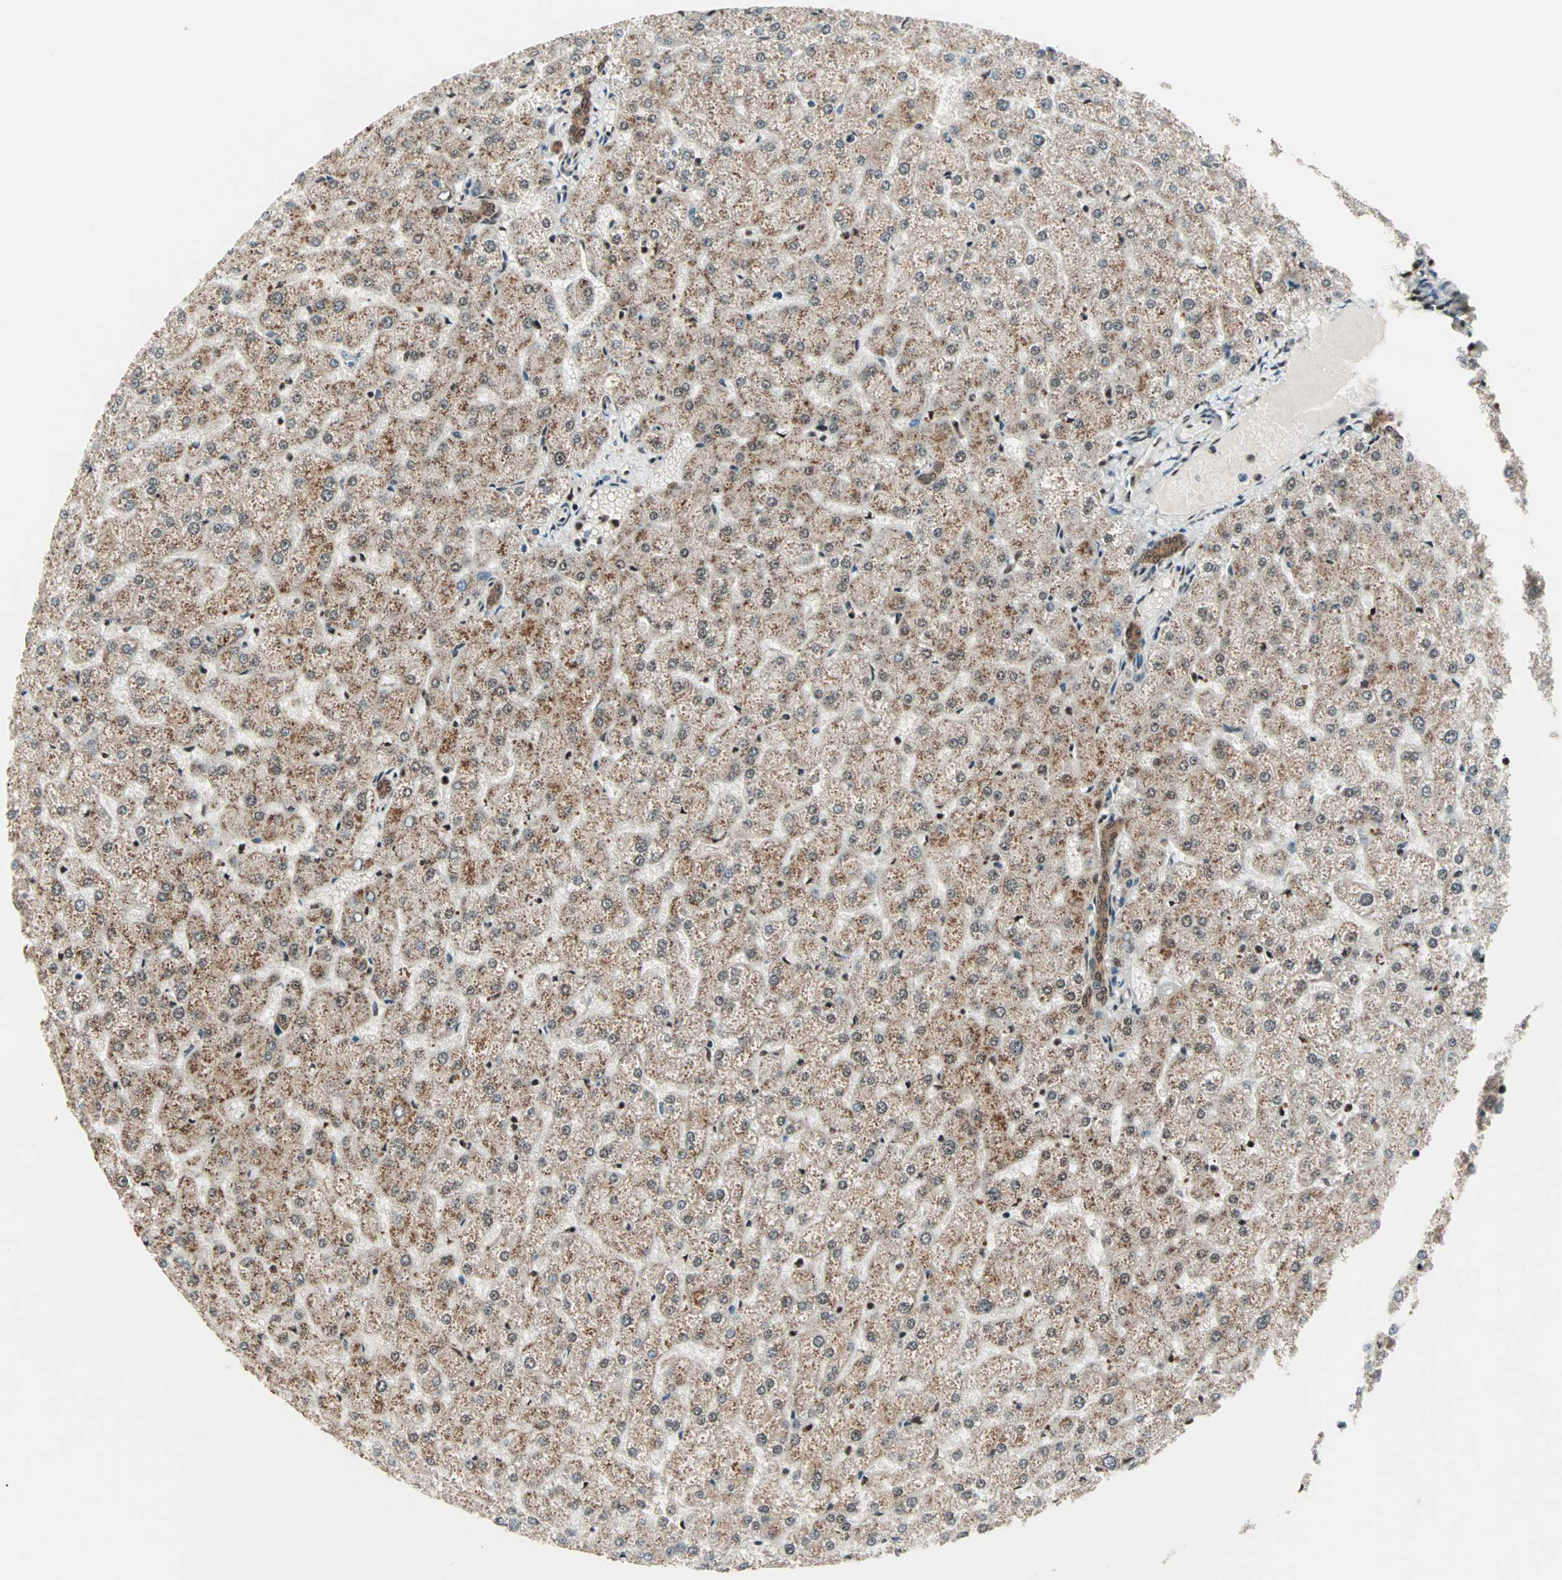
{"staining": {"intensity": "moderate", "quantity": ">75%", "location": "cytoplasmic/membranous,nuclear"}, "tissue": "liver", "cell_type": "Cholangiocytes", "image_type": "normal", "snomed": [{"axis": "morphology", "description": "Normal tissue, NOS"}, {"axis": "topography", "description": "Liver"}], "caption": "Brown immunohistochemical staining in unremarkable liver reveals moderate cytoplasmic/membranous,nuclear expression in approximately >75% of cholangiocytes. (Stains: DAB in brown, nuclei in blue, Microscopy: brightfield microscopy at high magnification).", "gene": "ZNF44", "patient": {"sex": "female", "age": 32}}